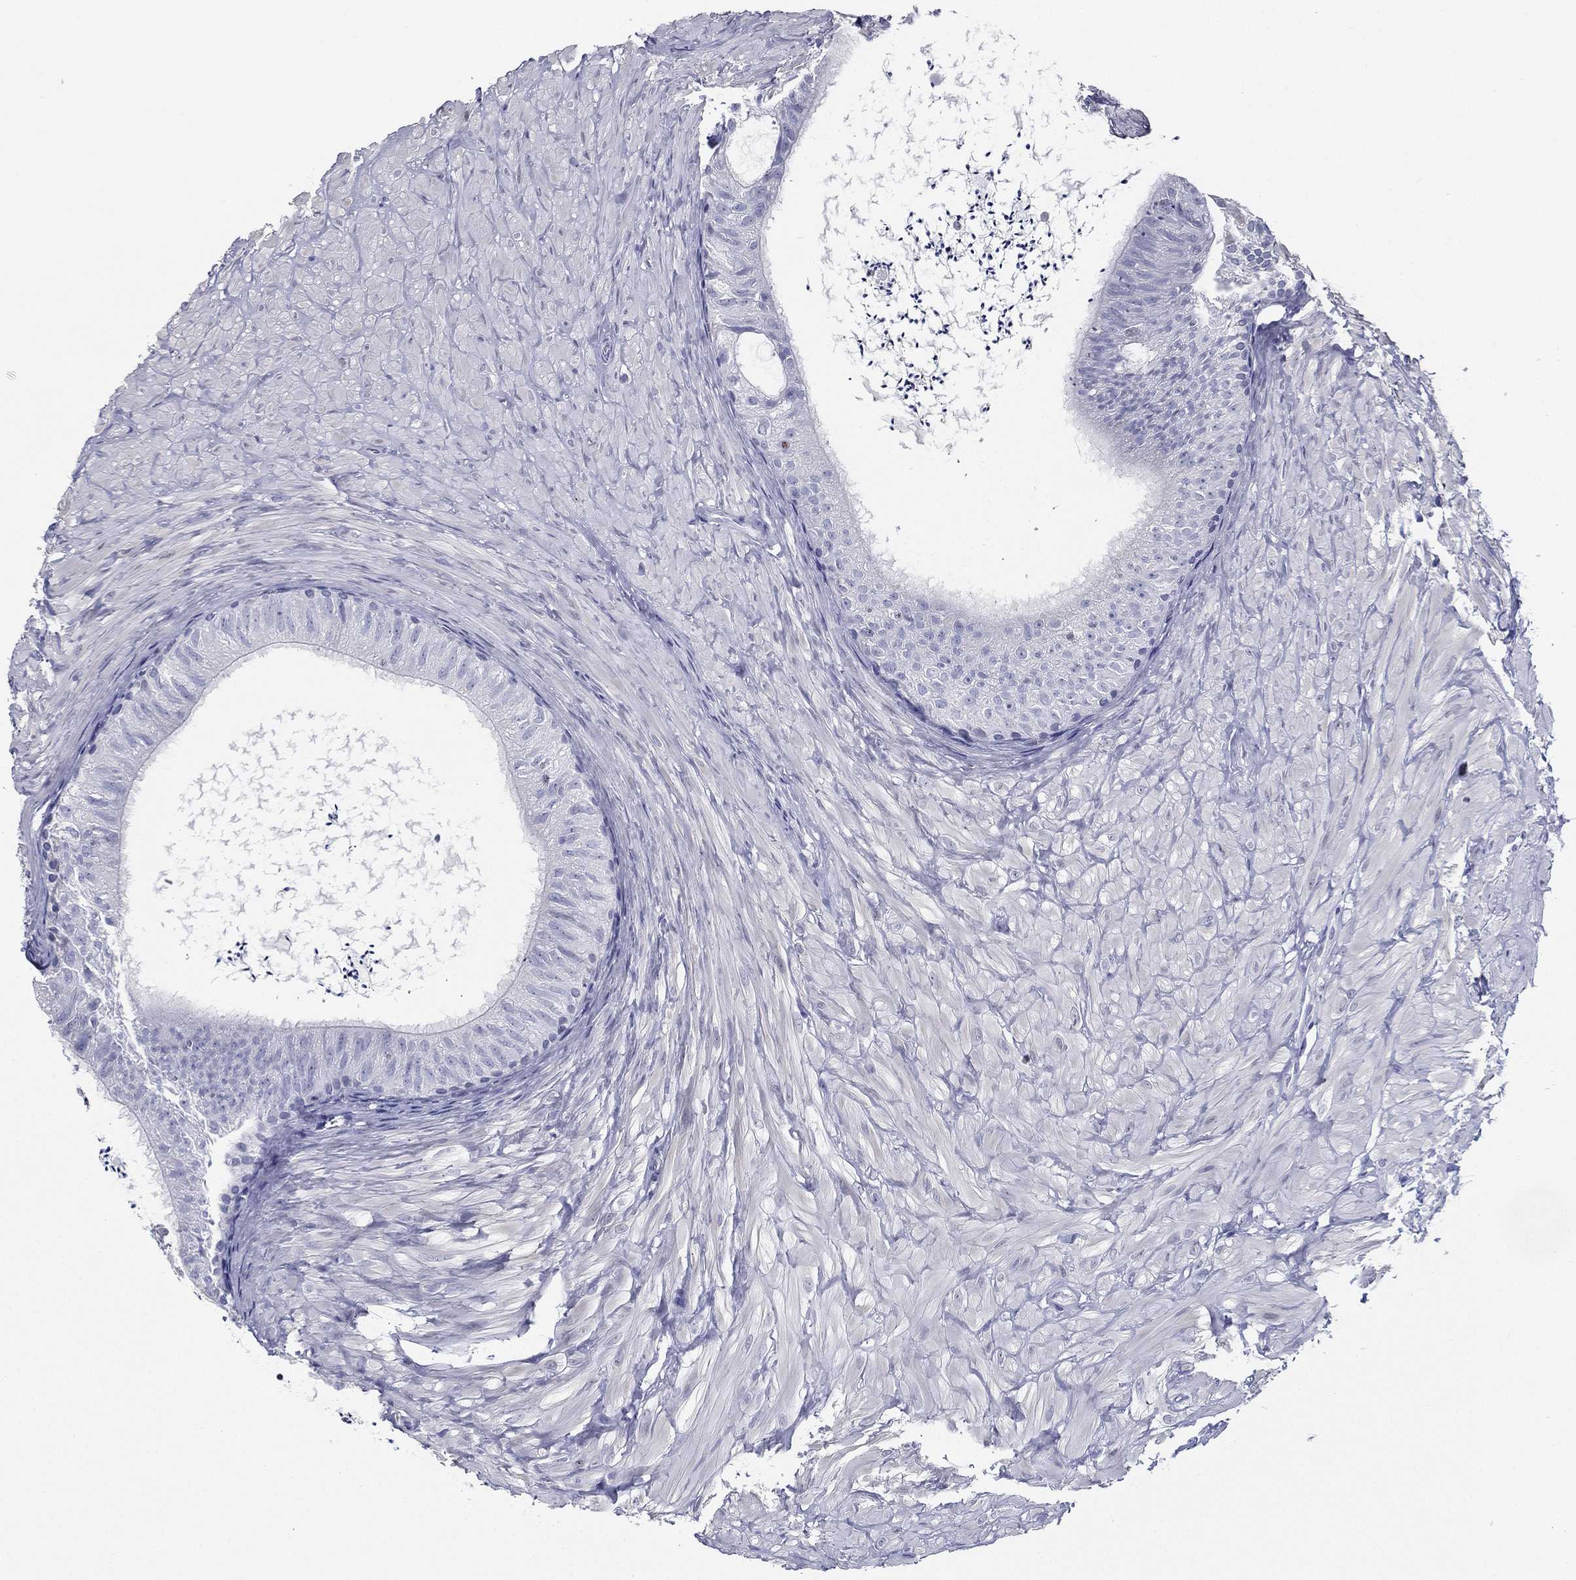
{"staining": {"intensity": "negative", "quantity": "none", "location": "none"}, "tissue": "epididymis", "cell_type": "Glandular cells", "image_type": "normal", "snomed": [{"axis": "morphology", "description": "Normal tissue, NOS"}, {"axis": "topography", "description": "Epididymis"}], "caption": "Protein analysis of unremarkable epididymis reveals no significant expression in glandular cells. The staining was performed using DAB (3,3'-diaminobenzidine) to visualize the protein expression in brown, while the nuclei were stained in blue with hematoxylin (Magnification: 20x).", "gene": "RSPH4A", "patient": {"sex": "male", "age": 32}}